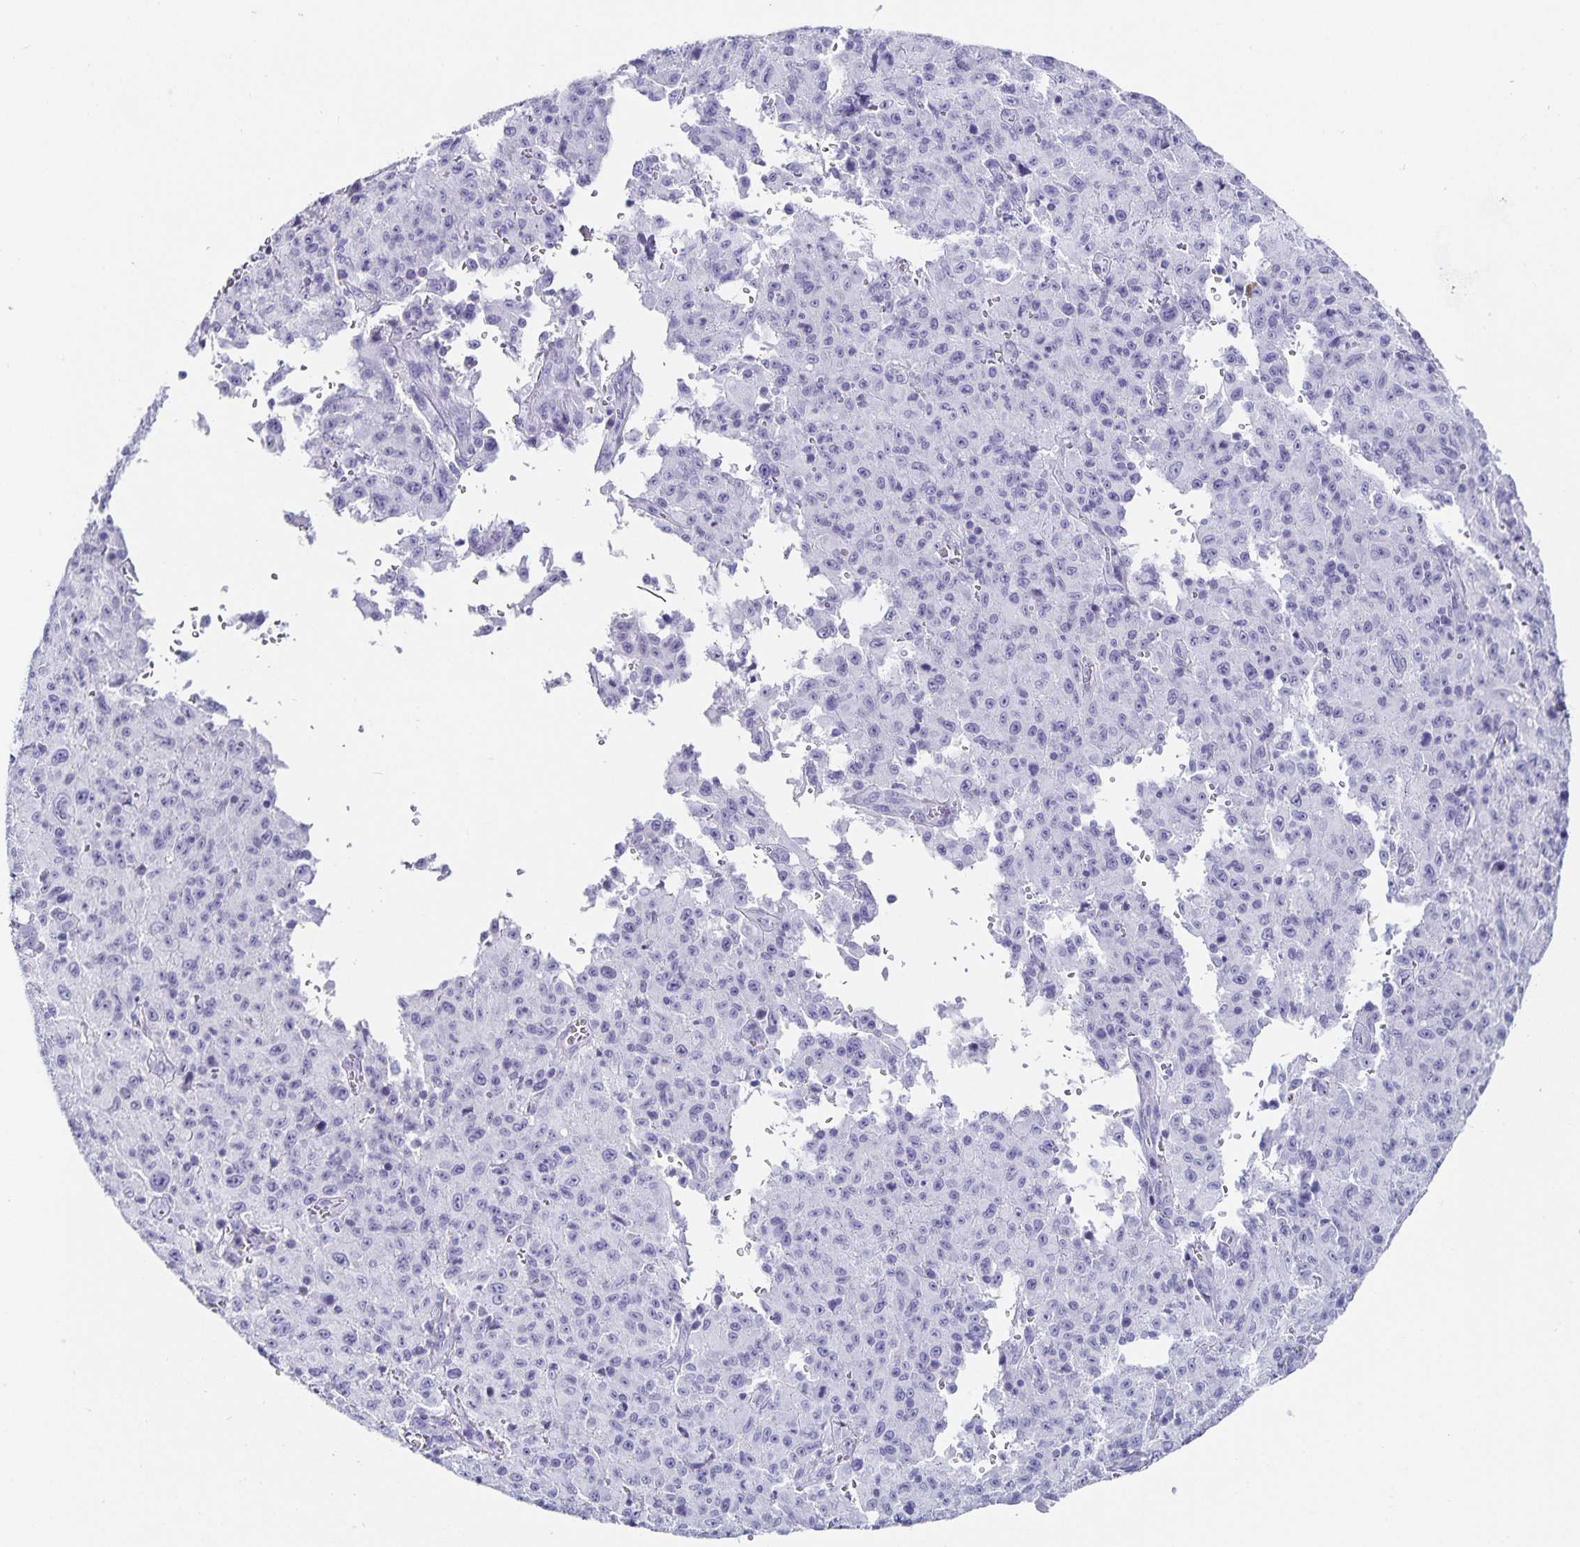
{"staining": {"intensity": "negative", "quantity": "none", "location": "none"}, "tissue": "melanoma", "cell_type": "Tumor cells", "image_type": "cancer", "snomed": [{"axis": "morphology", "description": "Malignant melanoma, NOS"}, {"axis": "topography", "description": "Skin"}], "caption": "High magnification brightfield microscopy of malignant melanoma stained with DAB (brown) and counterstained with hematoxylin (blue): tumor cells show no significant positivity. The staining is performed using DAB (3,3'-diaminobenzidine) brown chromogen with nuclei counter-stained in using hematoxylin.", "gene": "CHGA", "patient": {"sex": "male", "age": 46}}